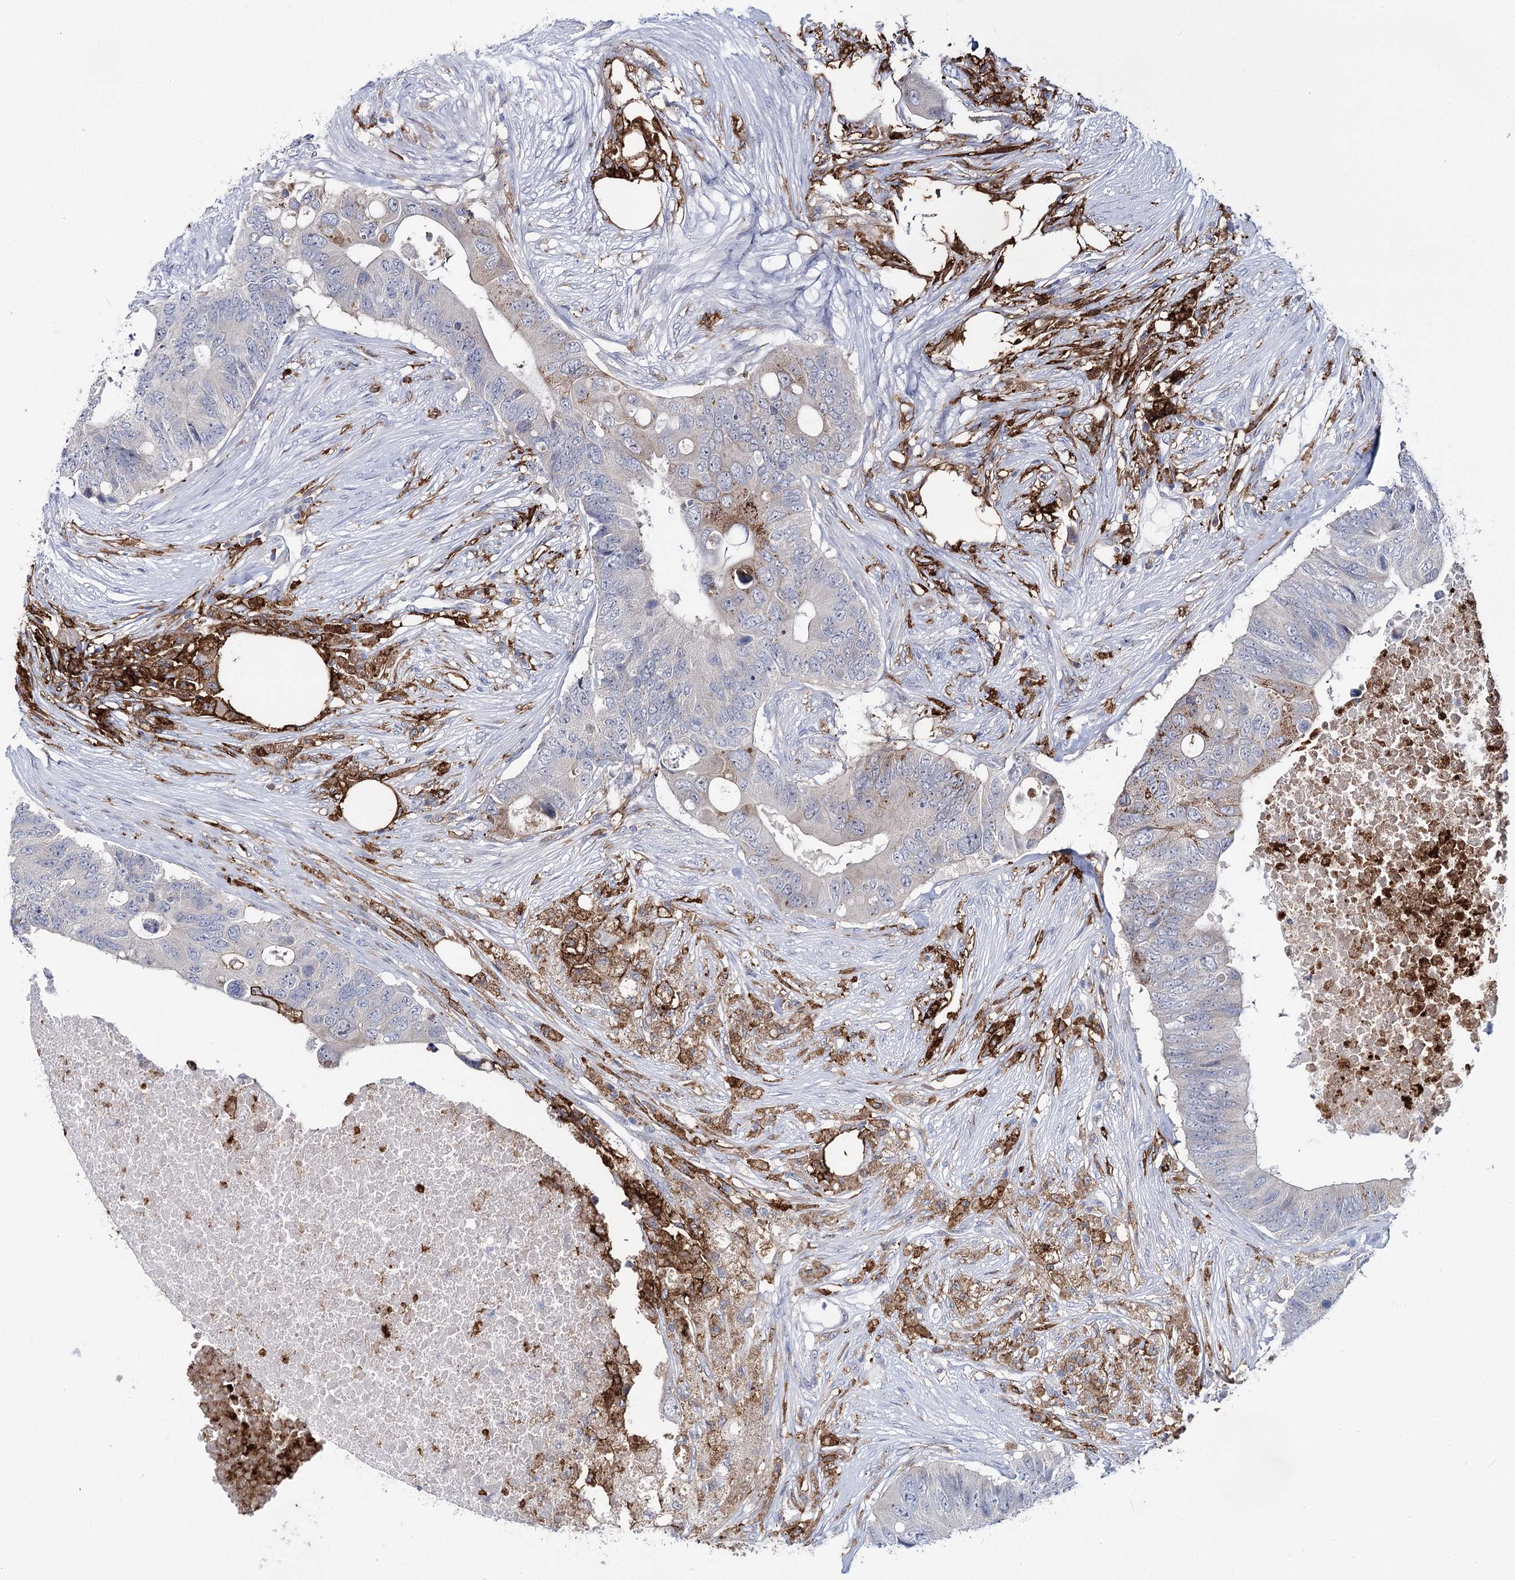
{"staining": {"intensity": "moderate", "quantity": "<25%", "location": "cytoplasmic/membranous"}, "tissue": "colorectal cancer", "cell_type": "Tumor cells", "image_type": "cancer", "snomed": [{"axis": "morphology", "description": "Adenocarcinoma, NOS"}, {"axis": "topography", "description": "Colon"}], "caption": "Colorectal cancer (adenocarcinoma) stained with immunohistochemistry (IHC) demonstrates moderate cytoplasmic/membranous positivity in about <25% of tumor cells.", "gene": "PIWIL4", "patient": {"sex": "male", "age": 71}}